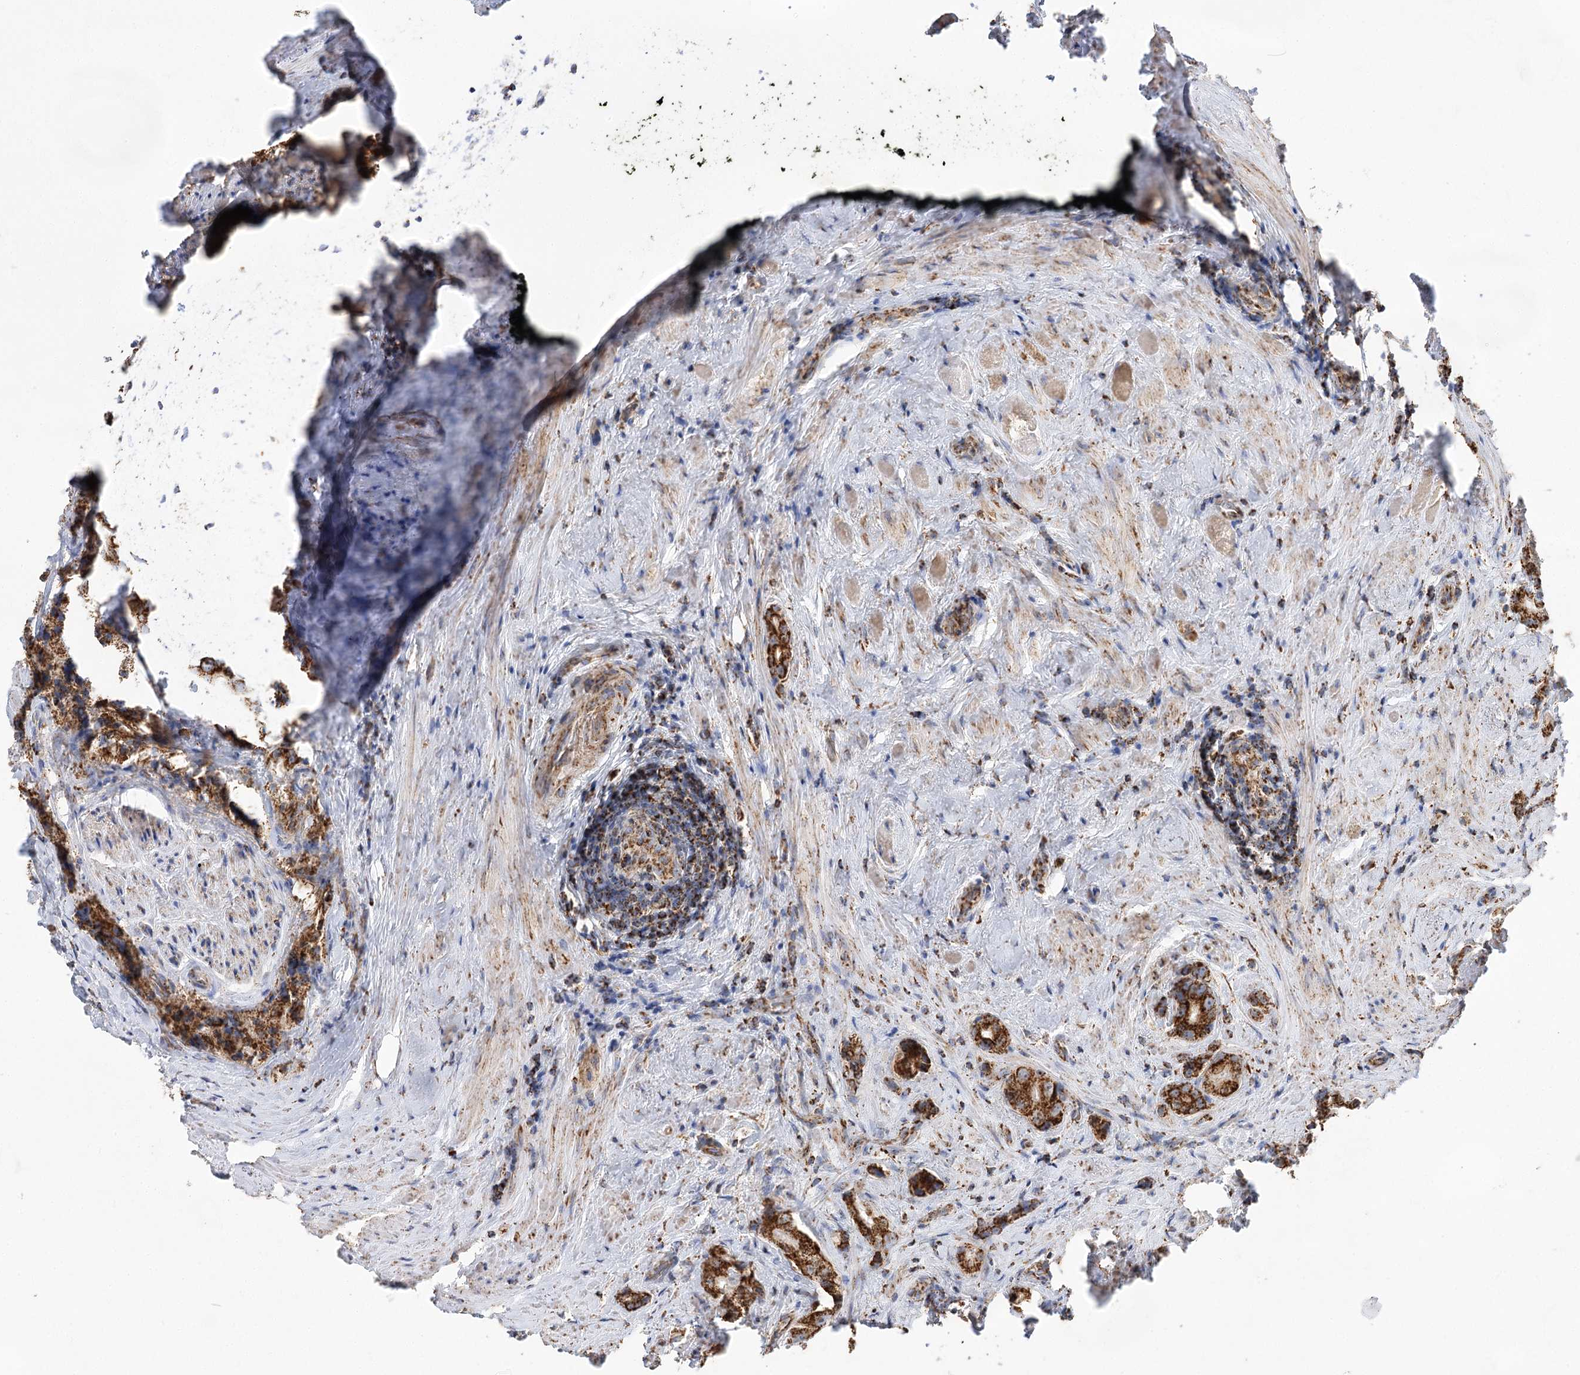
{"staining": {"intensity": "strong", "quantity": ">75%", "location": "cytoplasmic/membranous"}, "tissue": "prostate cancer", "cell_type": "Tumor cells", "image_type": "cancer", "snomed": [{"axis": "morphology", "description": "Adenocarcinoma, Low grade"}, {"axis": "topography", "description": "Prostate"}], "caption": "Low-grade adenocarcinoma (prostate) stained with a protein marker demonstrates strong staining in tumor cells.", "gene": "NADK2", "patient": {"sex": "male", "age": 71}}